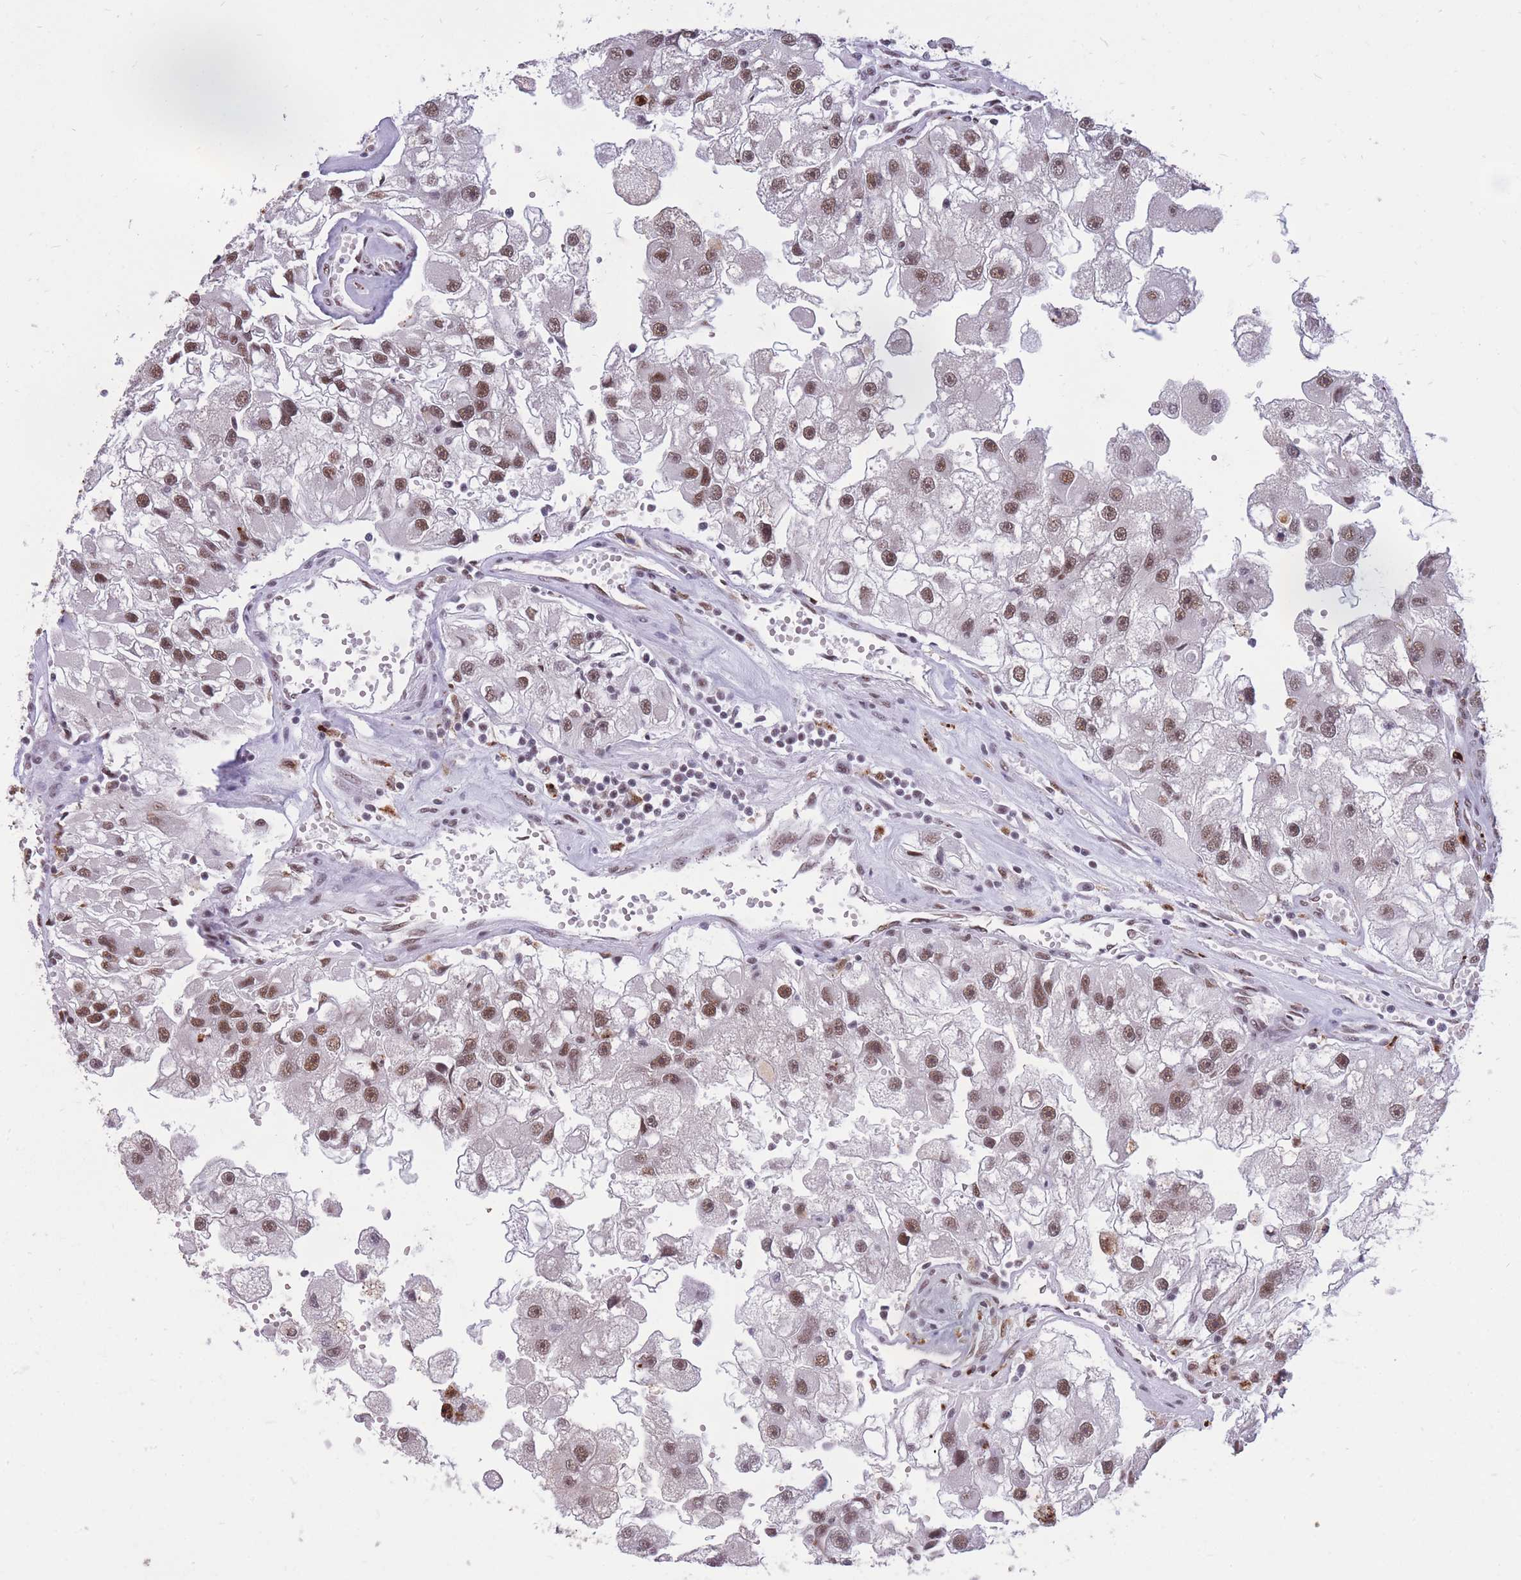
{"staining": {"intensity": "moderate", "quantity": ">75%", "location": "nuclear"}, "tissue": "renal cancer", "cell_type": "Tumor cells", "image_type": "cancer", "snomed": [{"axis": "morphology", "description": "Adenocarcinoma, NOS"}, {"axis": "topography", "description": "Kidney"}], "caption": "Renal cancer (adenocarcinoma) stained for a protein exhibits moderate nuclear positivity in tumor cells.", "gene": "PRPF19", "patient": {"sex": "male", "age": 63}}